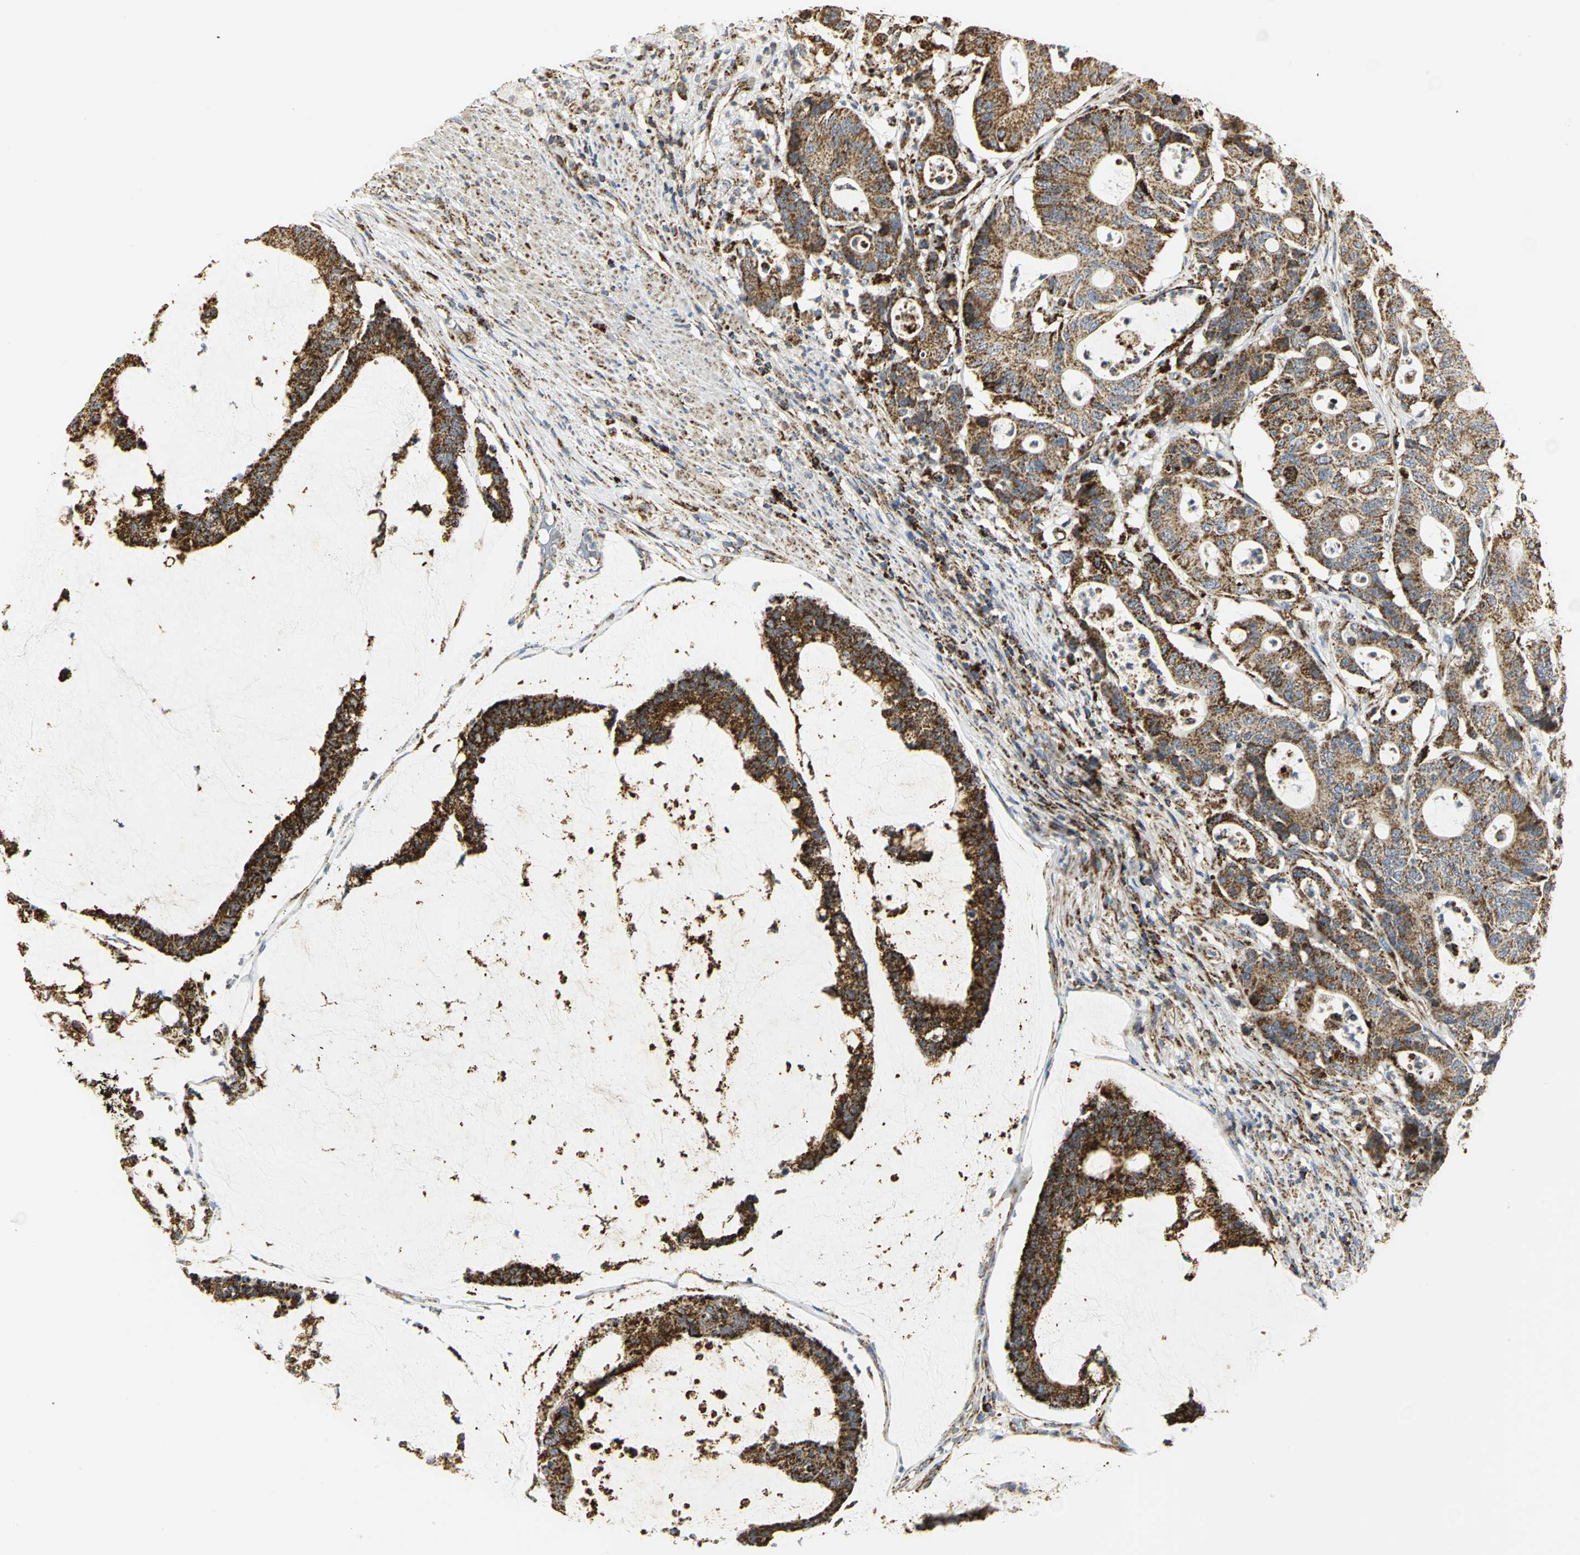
{"staining": {"intensity": "strong", "quantity": ">75%", "location": "cytoplasmic/membranous"}, "tissue": "colorectal cancer", "cell_type": "Tumor cells", "image_type": "cancer", "snomed": [{"axis": "morphology", "description": "Adenocarcinoma, NOS"}, {"axis": "topography", "description": "Colon"}], "caption": "Tumor cells reveal high levels of strong cytoplasmic/membranous staining in approximately >75% of cells in adenocarcinoma (colorectal).", "gene": "VDAC1", "patient": {"sex": "female", "age": 84}}